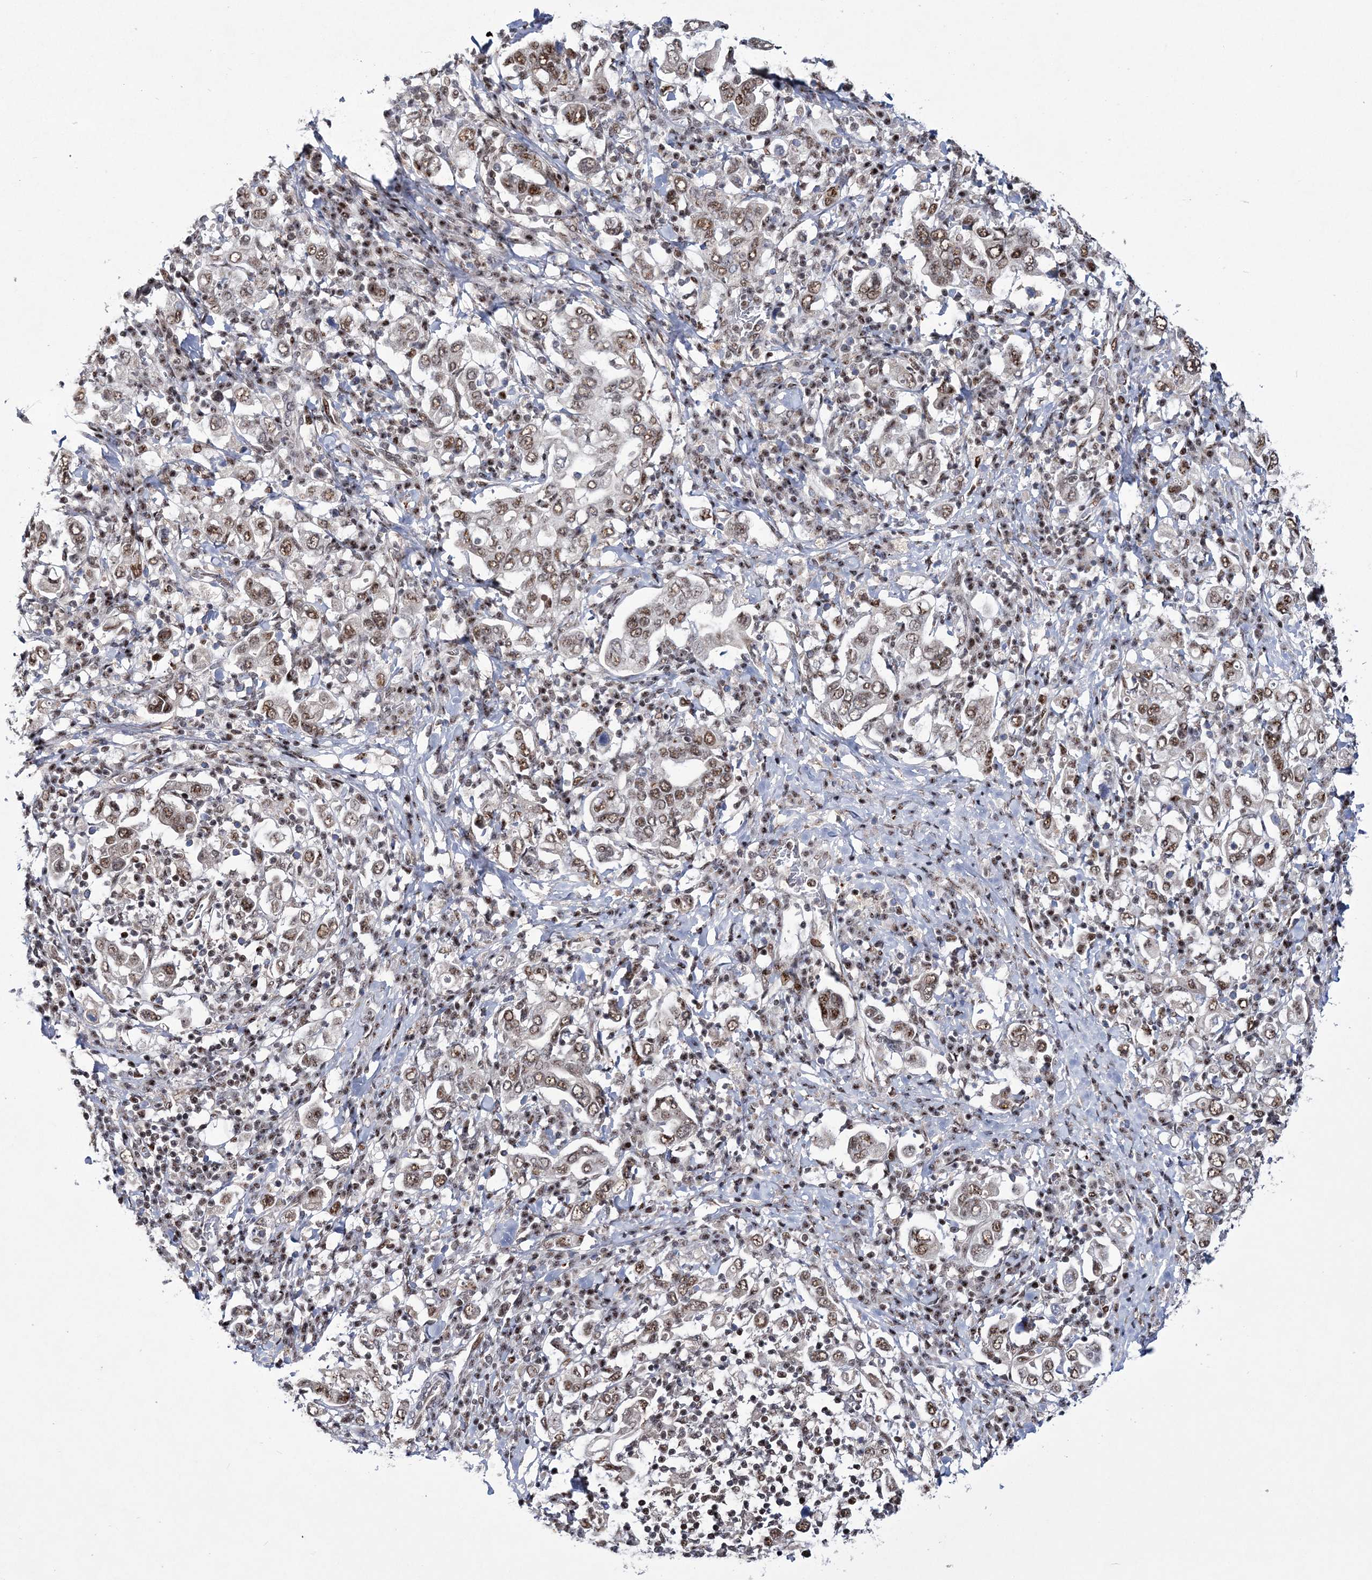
{"staining": {"intensity": "moderate", "quantity": ">75%", "location": "nuclear"}, "tissue": "stomach cancer", "cell_type": "Tumor cells", "image_type": "cancer", "snomed": [{"axis": "morphology", "description": "Adenocarcinoma, NOS"}, {"axis": "topography", "description": "Stomach, upper"}], "caption": "About >75% of tumor cells in stomach cancer demonstrate moderate nuclear protein positivity as visualized by brown immunohistochemical staining.", "gene": "TATDN2", "patient": {"sex": "male", "age": 62}}